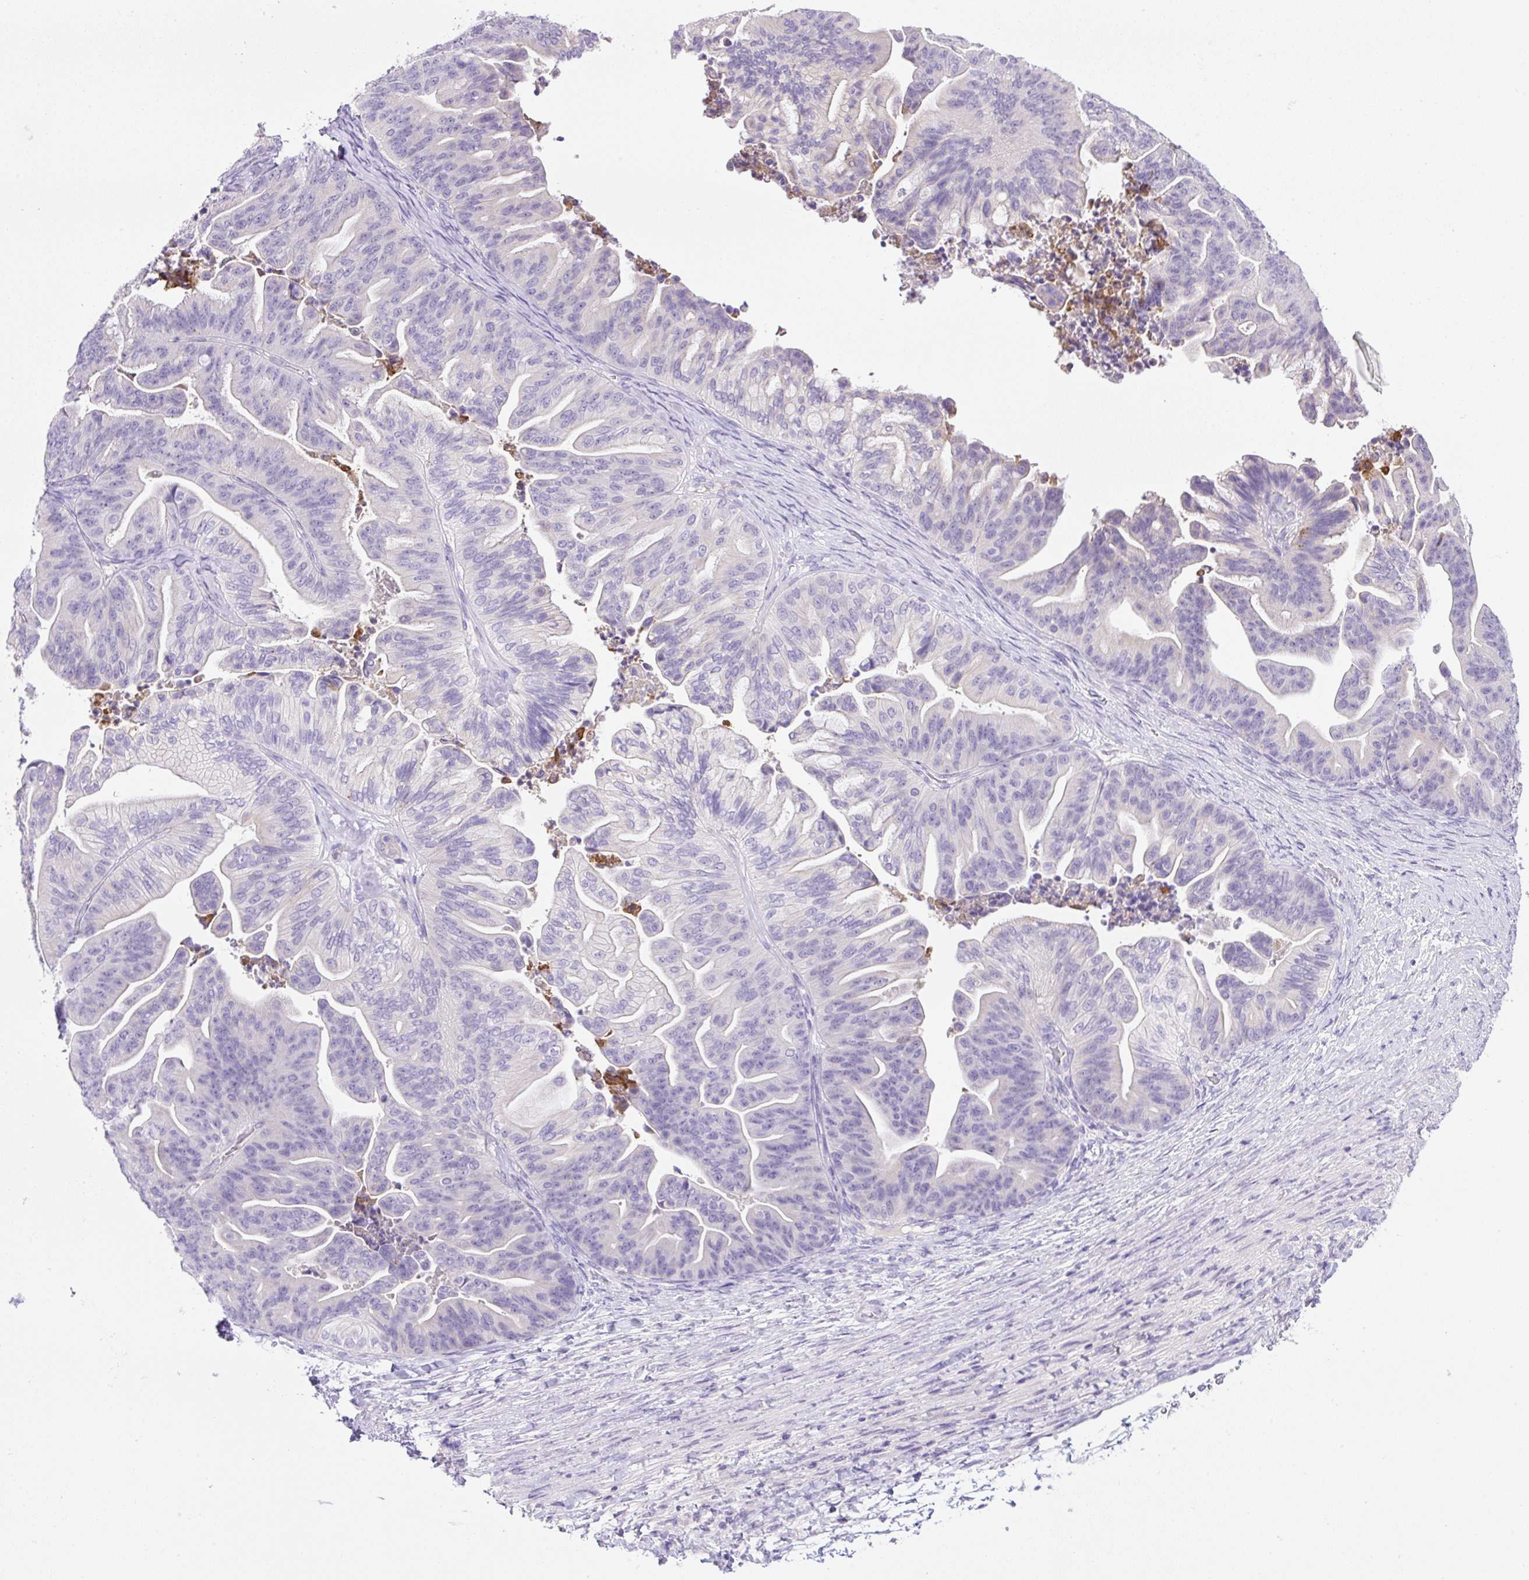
{"staining": {"intensity": "negative", "quantity": "none", "location": "none"}, "tissue": "ovarian cancer", "cell_type": "Tumor cells", "image_type": "cancer", "snomed": [{"axis": "morphology", "description": "Cystadenocarcinoma, mucinous, NOS"}, {"axis": "topography", "description": "Ovary"}], "caption": "Ovarian cancer (mucinous cystadenocarcinoma) was stained to show a protein in brown. There is no significant positivity in tumor cells.", "gene": "NDST3", "patient": {"sex": "female", "age": 67}}